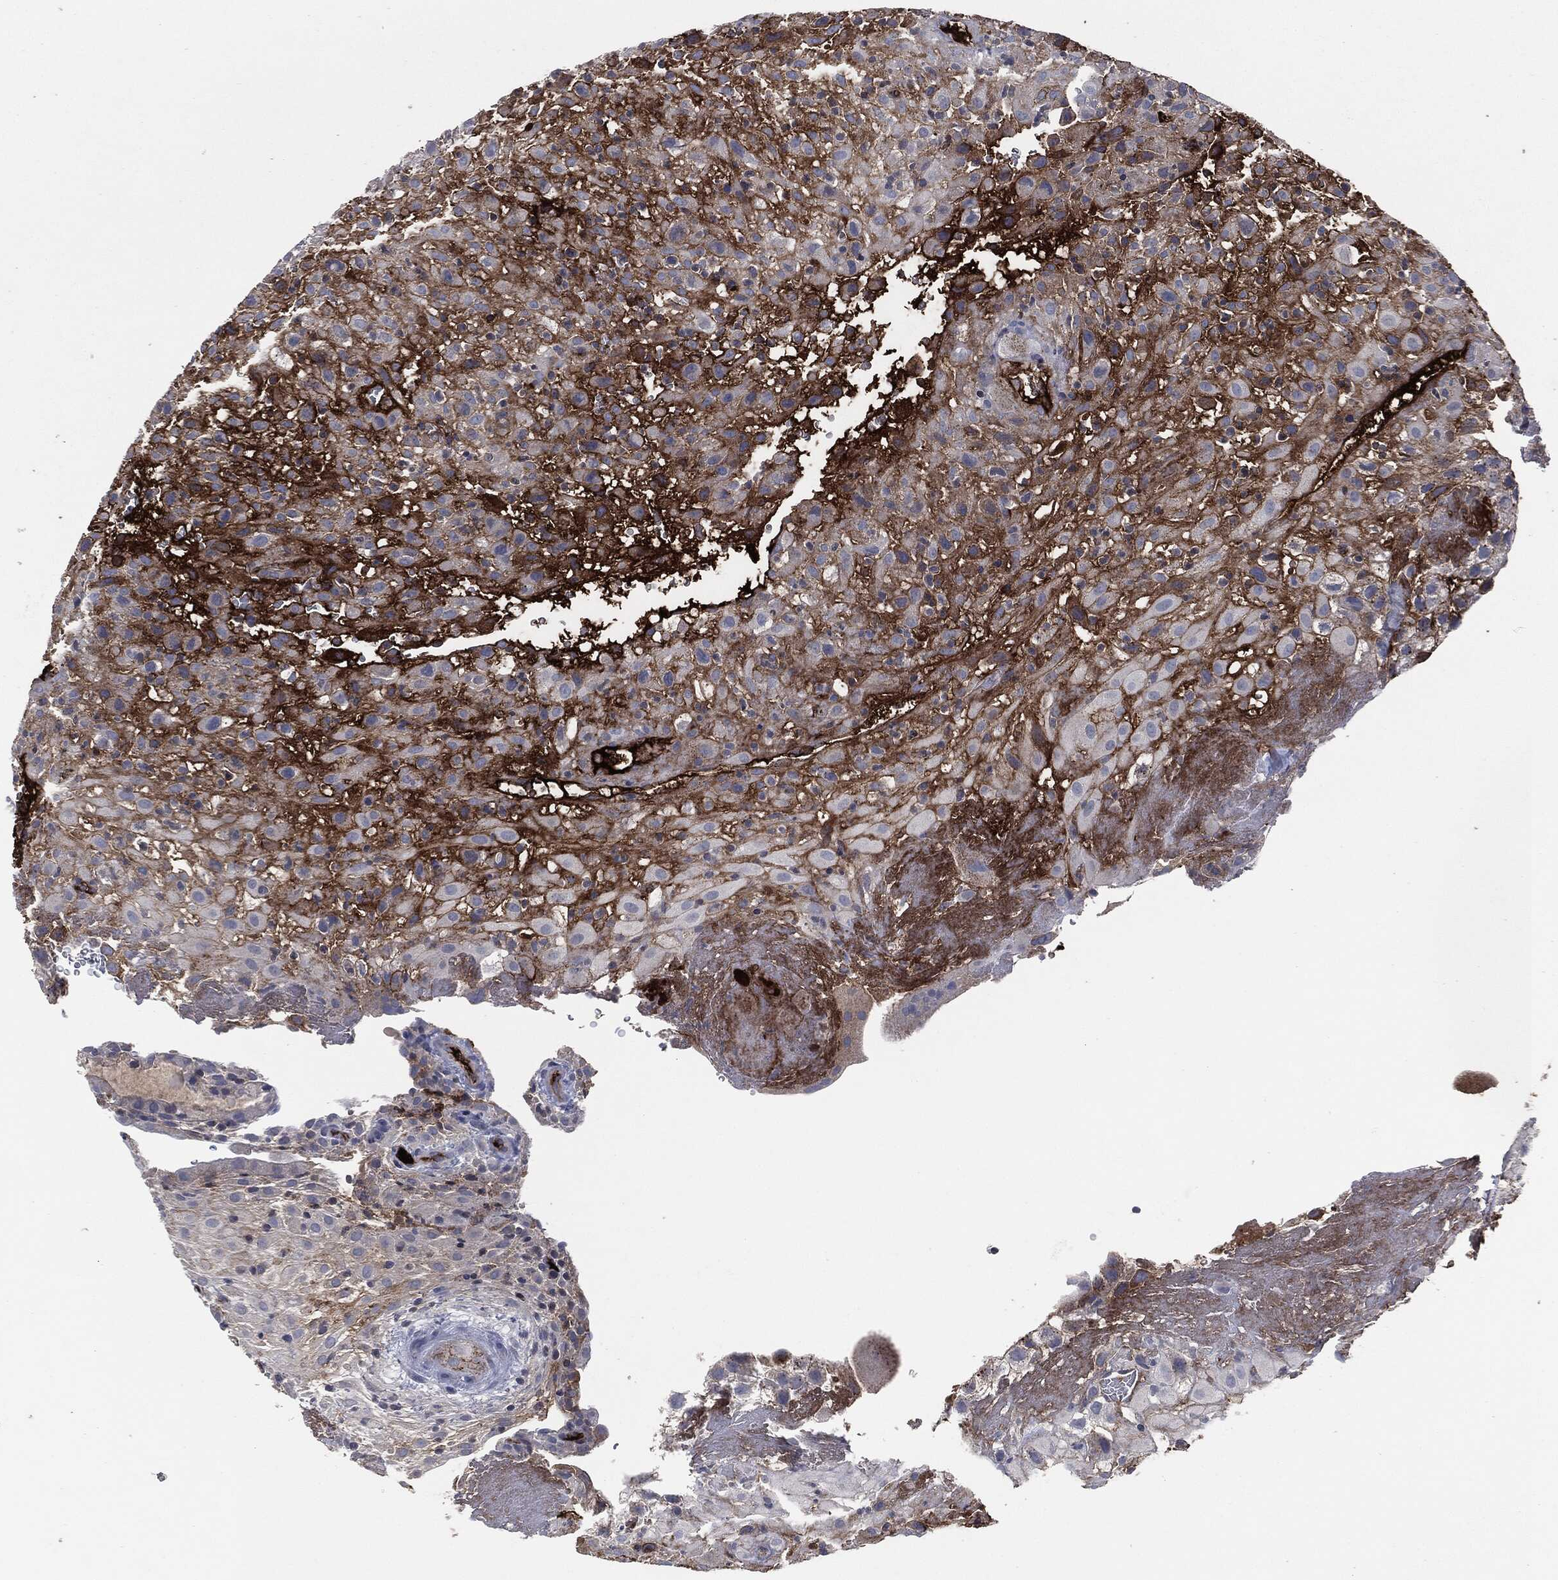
{"staining": {"intensity": "negative", "quantity": "none", "location": "none"}, "tissue": "placenta", "cell_type": "Decidual cells", "image_type": "normal", "snomed": [{"axis": "morphology", "description": "Normal tissue, NOS"}, {"axis": "topography", "description": "Placenta"}], "caption": "Protein analysis of unremarkable placenta exhibits no significant staining in decidual cells. (Immunohistochemistry (ihc), brightfield microscopy, high magnification).", "gene": "APOB", "patient": {"sex": "female", "age": 19}}